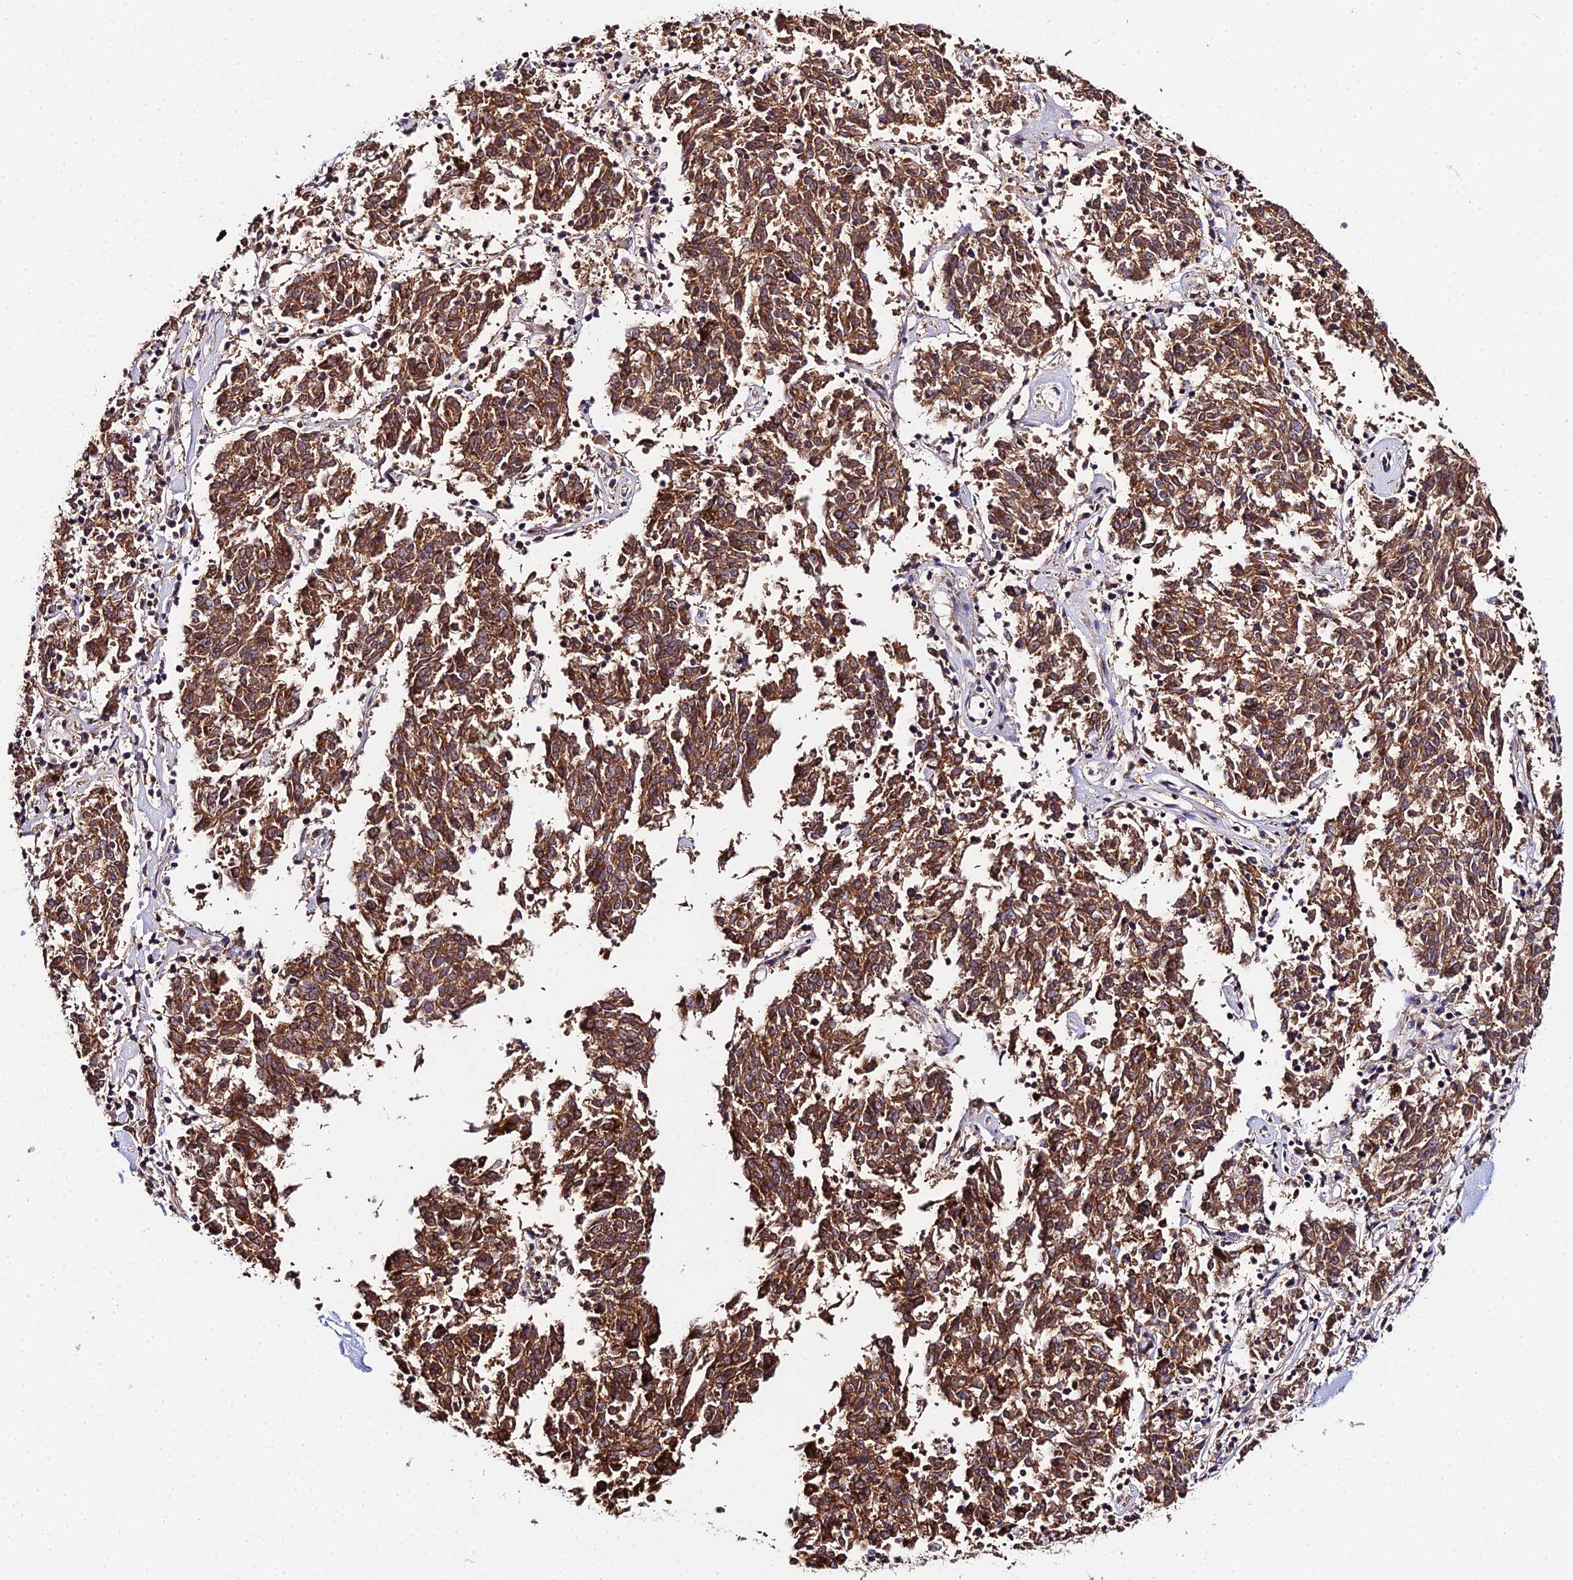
{"staining": {"intensity": "moderate", "quantity": ">75%", "location": "cytoplasmic/membranous"}, "tissue": "melanoma", "cell_type": "Tumor cells", "image_type": "cancer", "snomed": [{"axis": "morphology", "description": "Malignant melanoma, NOS"}, {"axis": "topography", "description": "Skin"}], "caption": "IHC of human malignant melanoma exhibits medium levels of moderate cytoplasmic/membranous positivity in about >75% of tumor cells.", "gene": "ZBED8", "patient": {"sex": "female", "age": 72}}